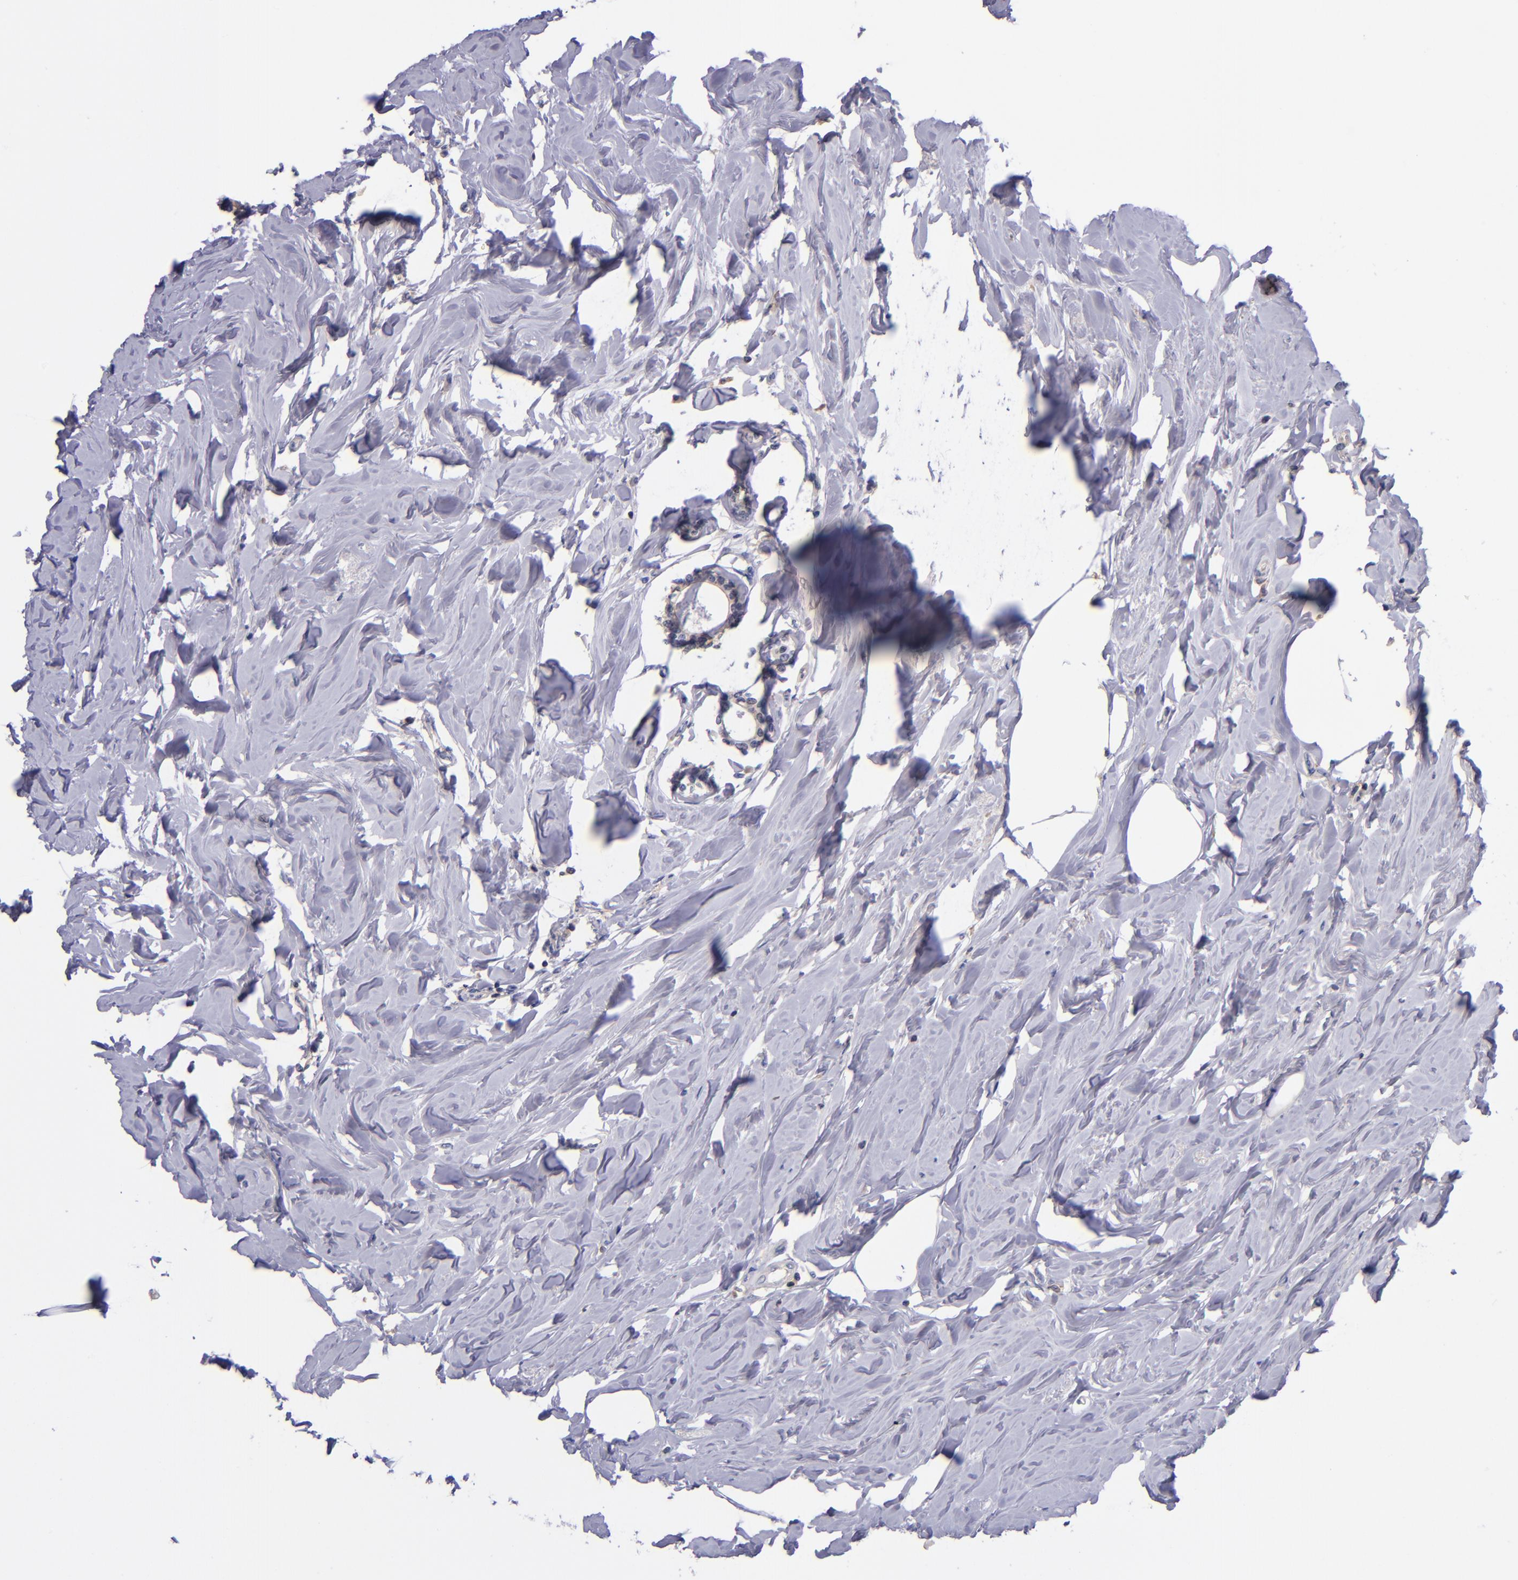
{"staining": {"intensity": "weak", "quantity": ">75%", "location": "cytoplasmic/membranous"}, "tissue": "breast cancer", "cell_type": "Tumor cells", "image_type": "cancer", "snomed": [{"axis": "morphology", "description": "Lobular carcinoma"}, {"axis": "topography", "description": "Breast"}], "caption": "An image showing weak cytoplasmic/membranous staining in about >75% of tumor cells in breast cancer (lobular carcinoma), as visualized by brown immunohistochemical staining.", "gene": "RBP4", "patient": {"sex": "female", "age": 51}}